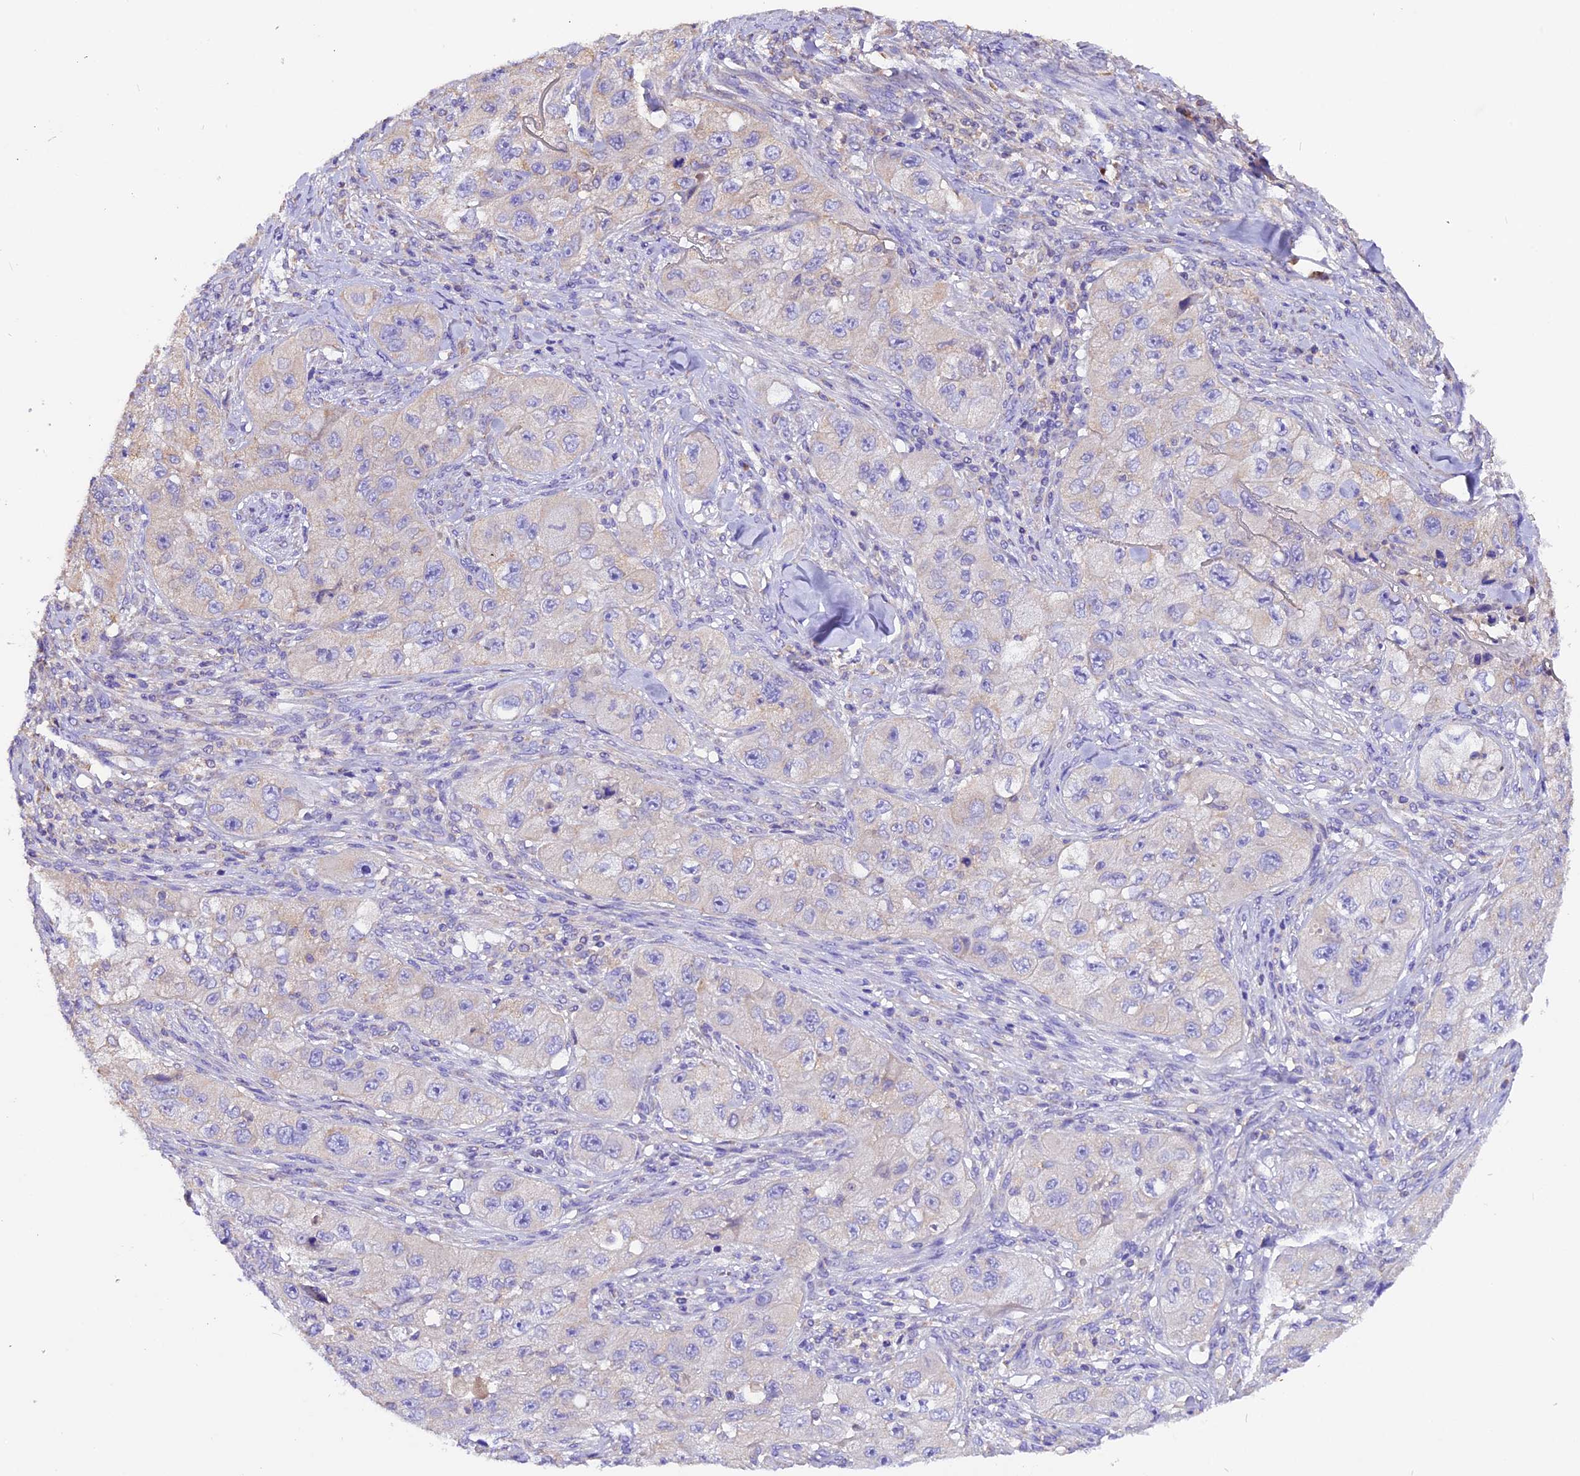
{"staining": {"intensity": "negative", "quantity": "none", "location": "none"}, "tissue": "skin cancer", "cell_type": "Tumor cells", "image_type": "cancer", "snomed": [{"axis": "morphology", "description": "Squamous cell carcinoma, NOS"}, {"axis": "topography", "description": "Skin"}, {"axis": "topography", "description": "Subcutis"}], "caption": "The photomicrograph exhibits no staining of tumor cells in skin cancer (squamous cell carcinoma).", "gene": "SIX5", "patient": {"sex": "male", "age": 73}}